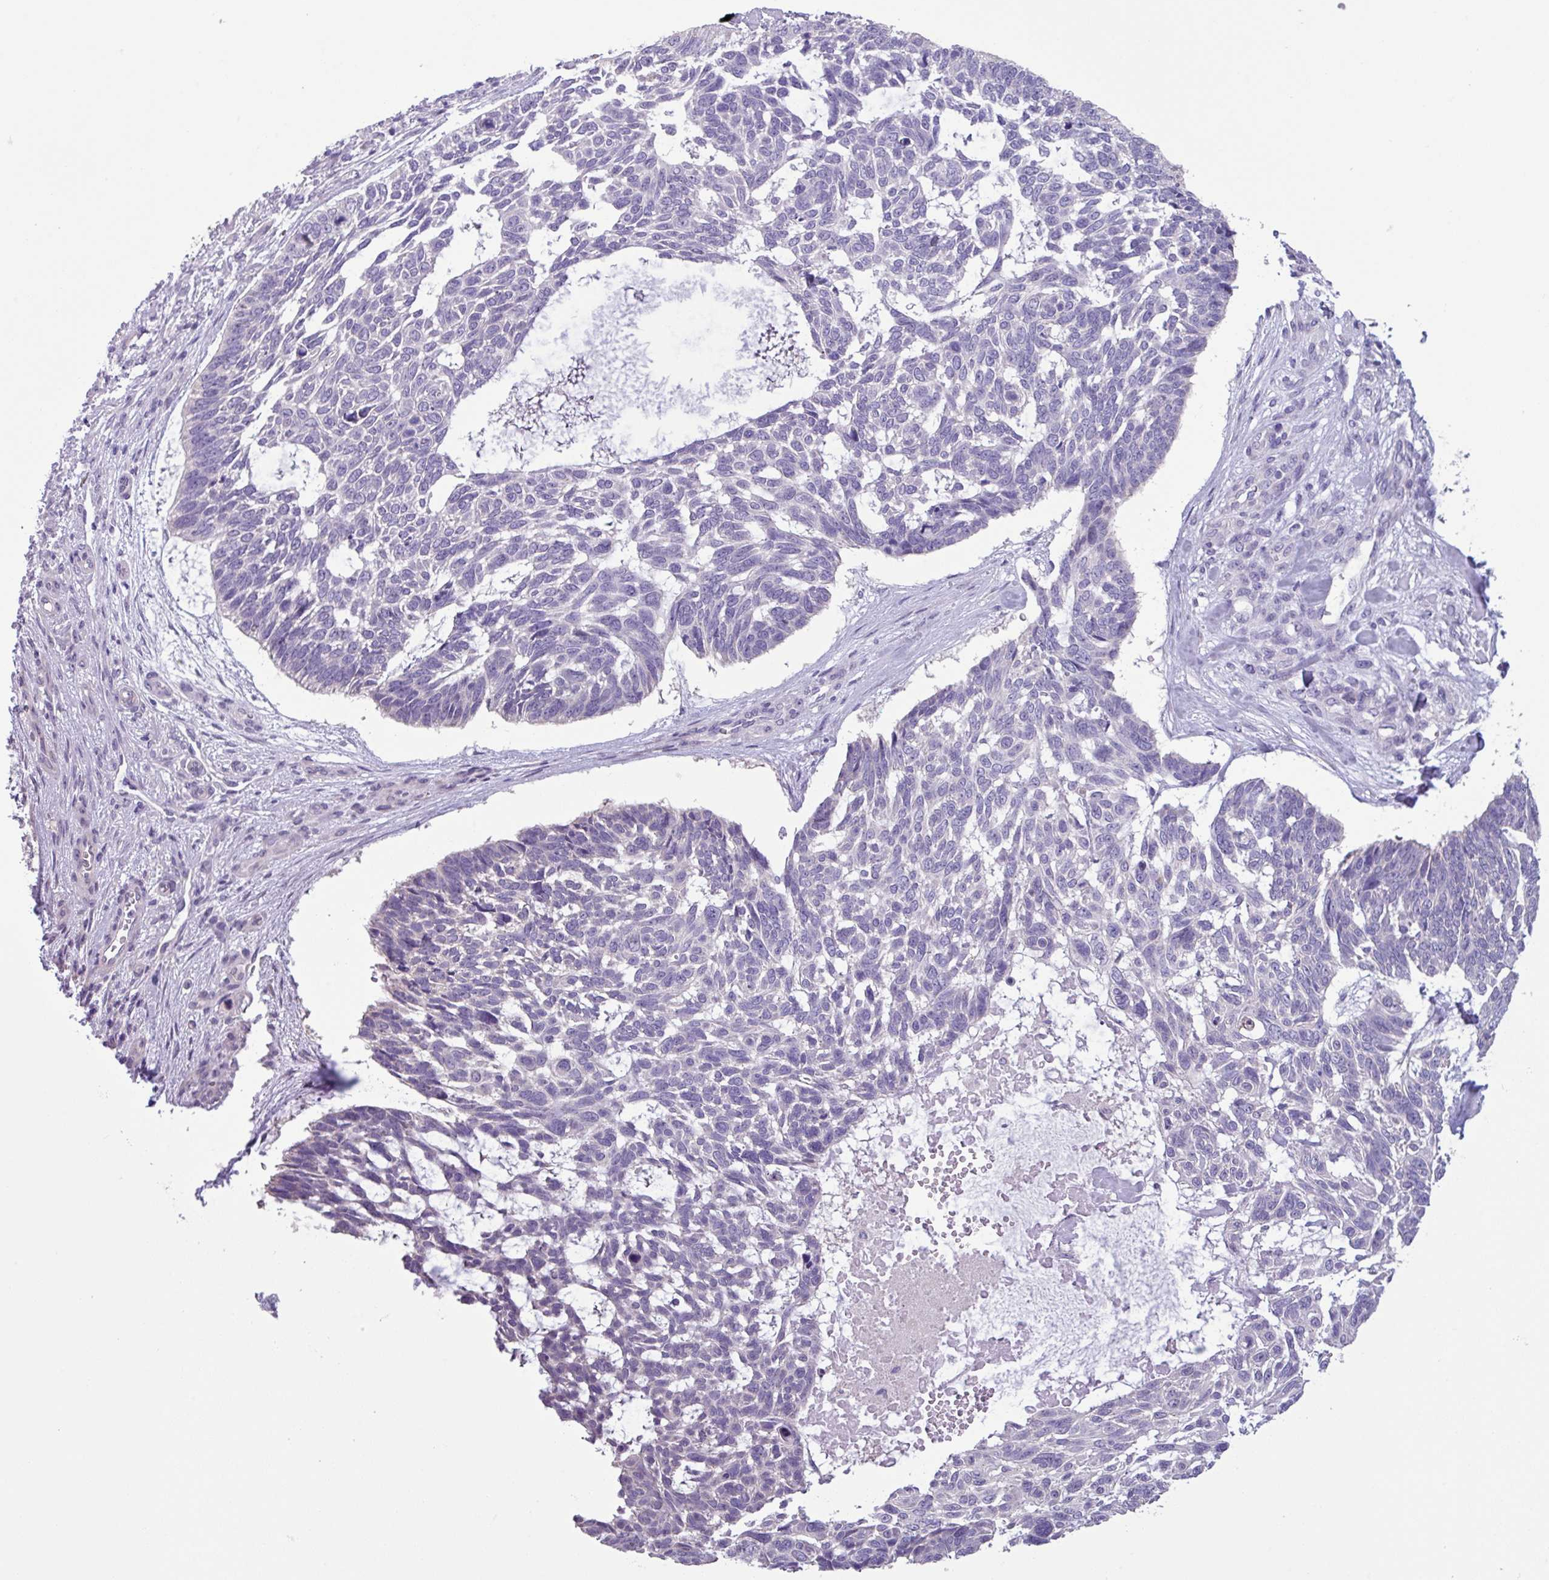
{"staining": {"intensity": "negative", "quantity": "none", "location": "none"}, "tissue": "skin cancer", "cell_type": "Tumor cells", "image_type": "cancer", "snomed": [{"axis": "morphology", "description": "Basal cell carcinoma"}, {"axis": "topography", "description": "Skin"}], "caption": "Immunohistochemistry histopathology image of human skin basal cell carcinoma stained for a protein (brown), which demonstrates no positivity in tumor cells. (DAB immunohistochemistry (IHC) with hematoxylin counter stain).", "gene": "C20orf27", "patient": {"sex": "male", "age": 88}}